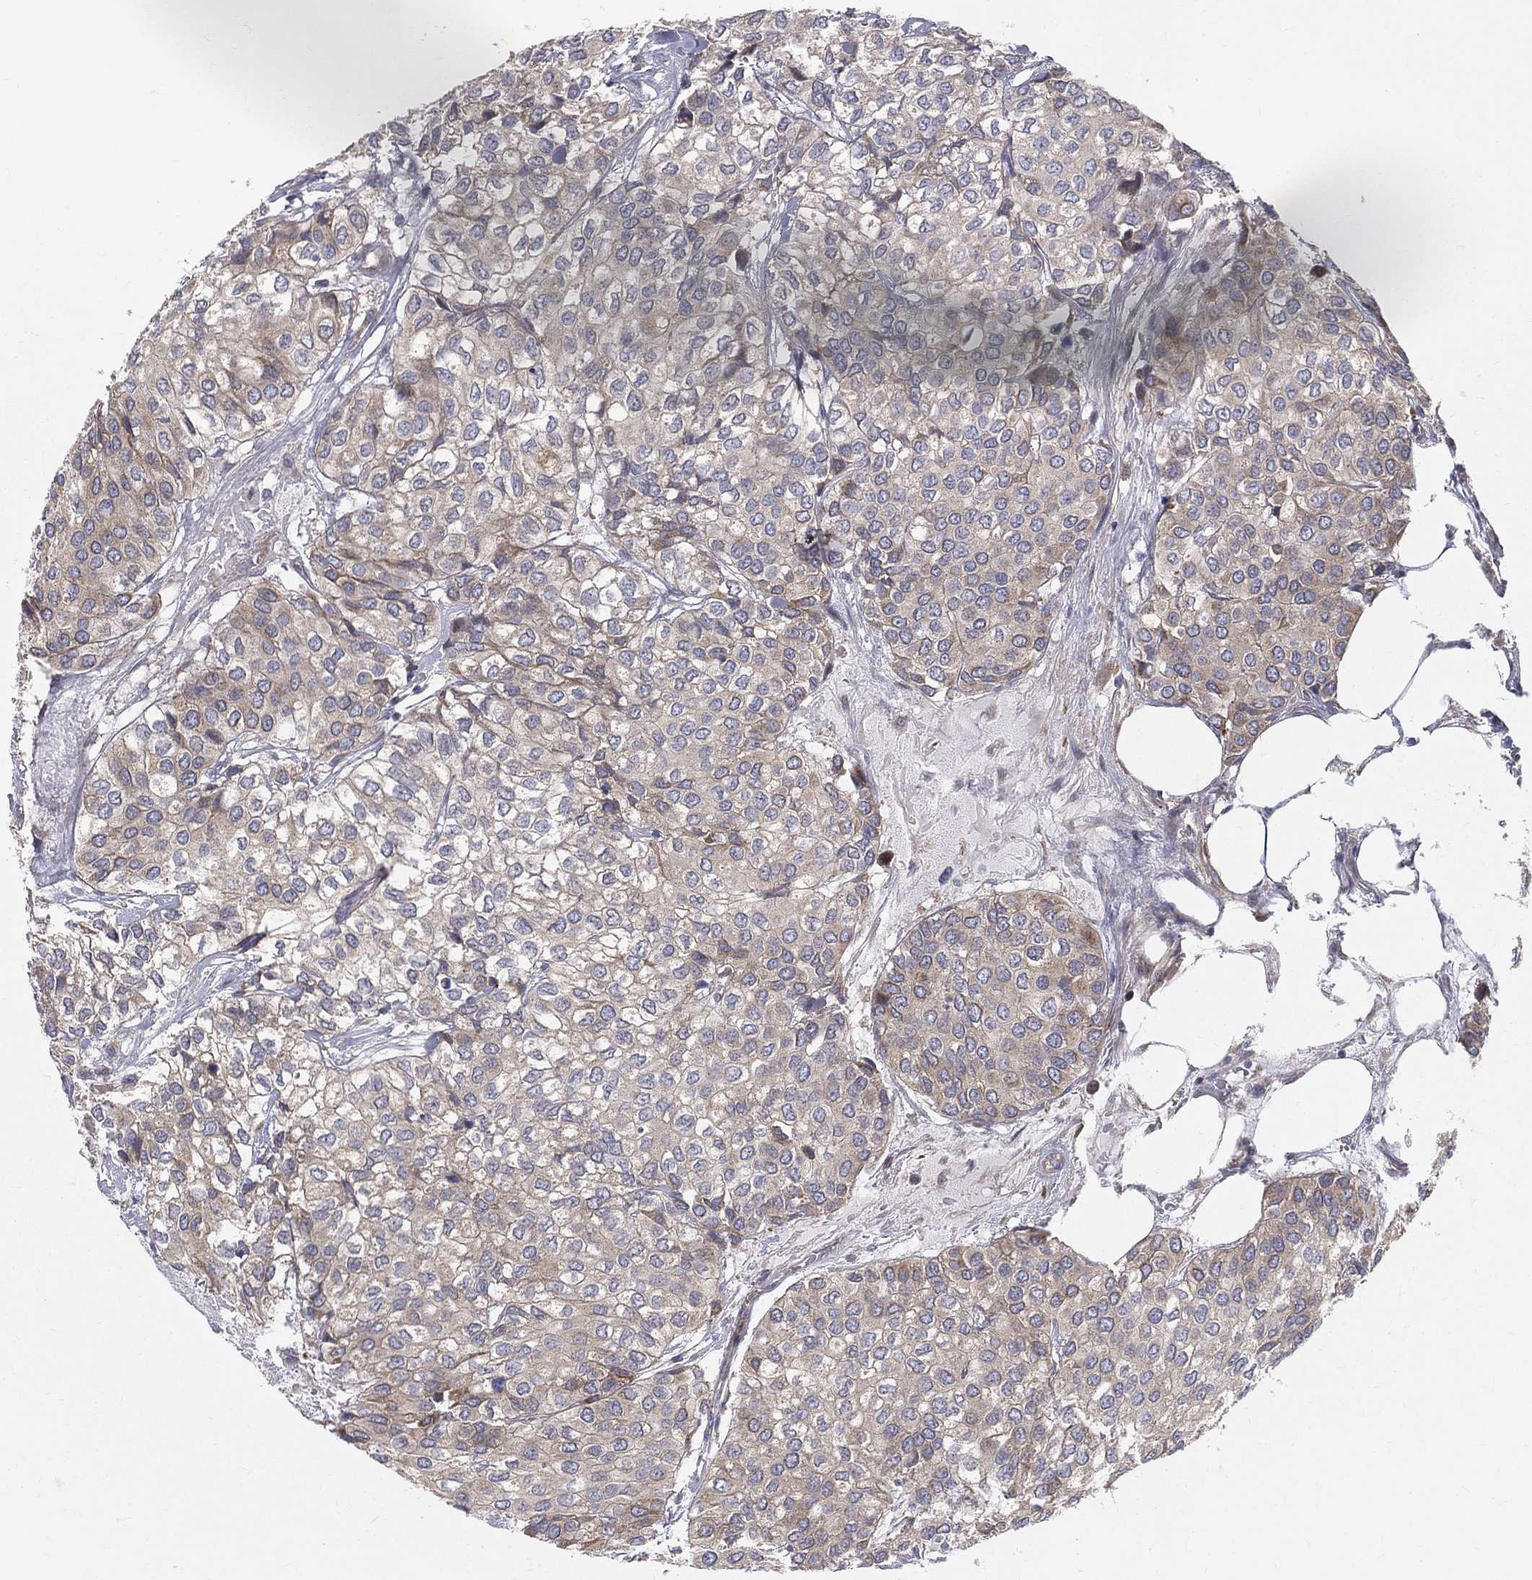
{"staining": {"intensity": "moderate", "quantity": "<25%", "location": "cytoplasmic/membranous"}, "tissue": "urothelial cancer", "cell_type": "Tumor cells", "image_type": "cancer", "snomed": [{"axis": "morphology", "description": "Urothelial carcinoma, High grade"}, {"axis": "topography", "description": "Urinary bladder"}], "caption": "IHC (DAB (3,3'-diaminobenzidine)) staining of human urothelial cancer displays moderate cytoplasmic/membranous protein staining in approximately <25% of tumor cells.", "gene": "POMZP3", "patient": {"sex": "male", "age": 73}}